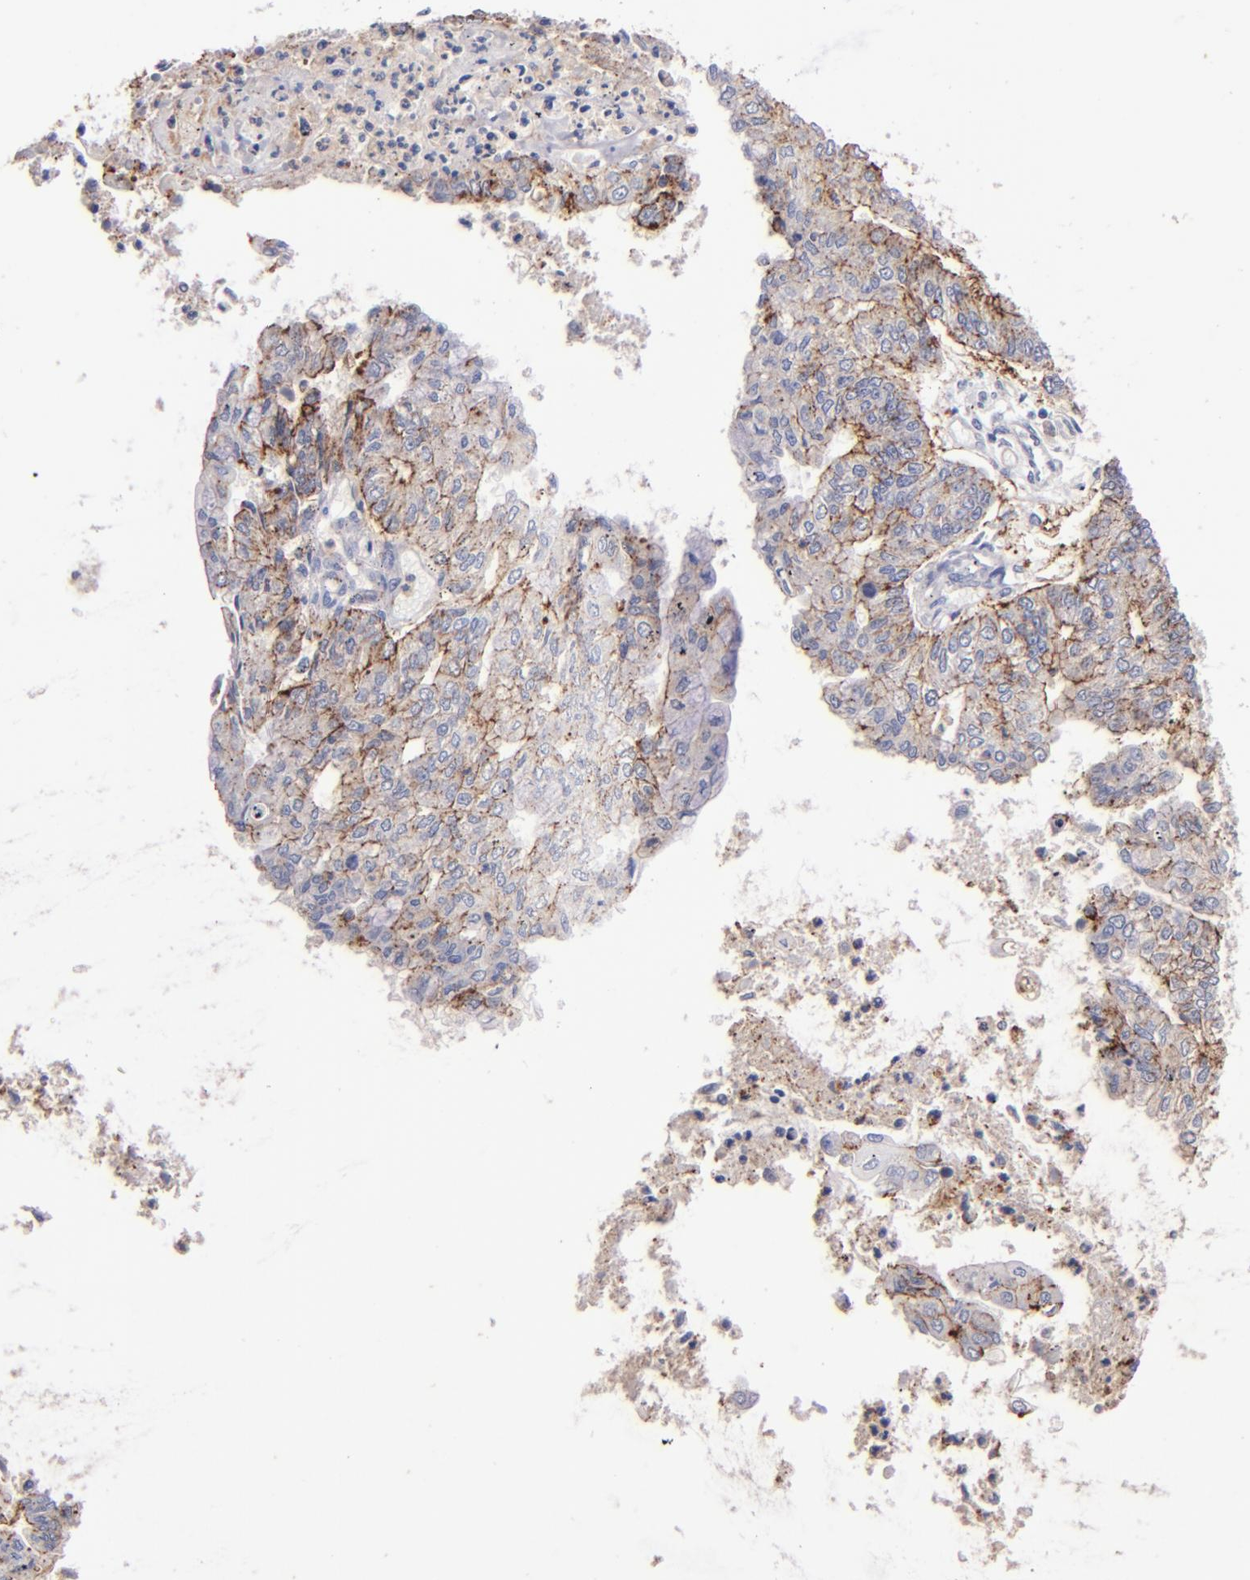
{"staining": {"intensity": "moderate", "quantity": "25%-75%", "location": "cytoplasmic/membranous"}, "tissue": "endometrial cancer", "cell_type": "Tumor cells", "image_type": "cancer", "snomed": [{"axis": "morphology", "description": "Adenocarcinoma, NOS"}, {"axis": "topography", "description": "Endometrium"}], "caption": "Protein positivity by IHC demonstrates moderate cytoplasmic/membranous expression in approximately 25%-75% of tumor cells in endometrial cancer. The protein of interest is stained brown, and the nuclei are stained in blue (DAB IHC with brightfield microscopy, high magnification).", "gene": "CLDN5", "patient": {"sex": "female", "age": 59}}